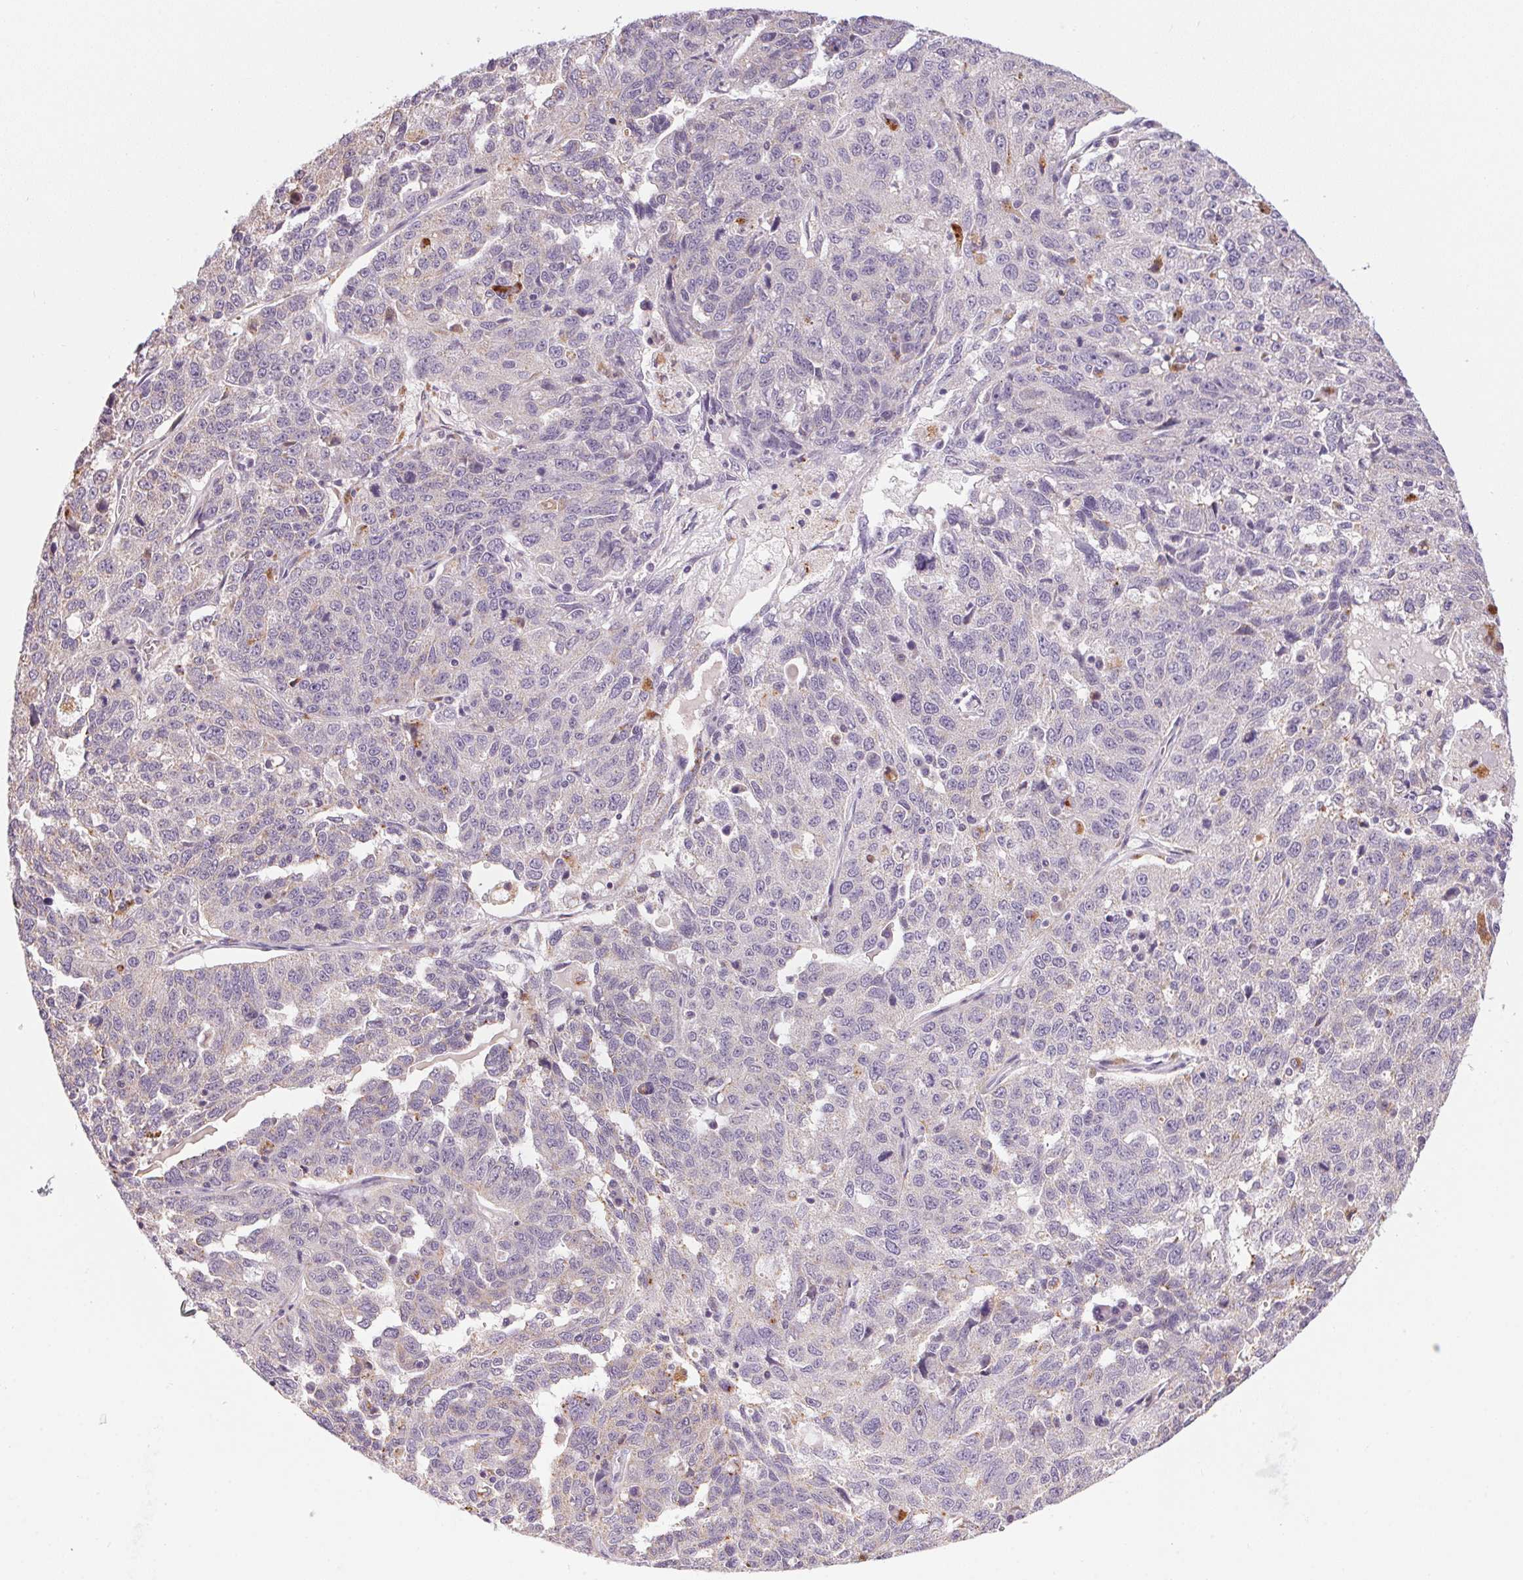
{"staining": {"intensity": "negative", "quantity": "none", "location": "none"}, "tissue": "ovarian cancer", "cell_type": "Tumor cells", "image_type": "cancer", "snomed": [{"axis": "morphology", "description": "Cystadenocarcinoma, serous, NOS"}, {"axis": "topography", "description": "Ovary"}], "caption": "A micrograph of ovarian cancer (serous cystadenocarcinoma) stained for a protein demonstrates no brown staining in tumor cells.", "gene": "ADH5", "patient": {"sex": "female", "age": 71}}